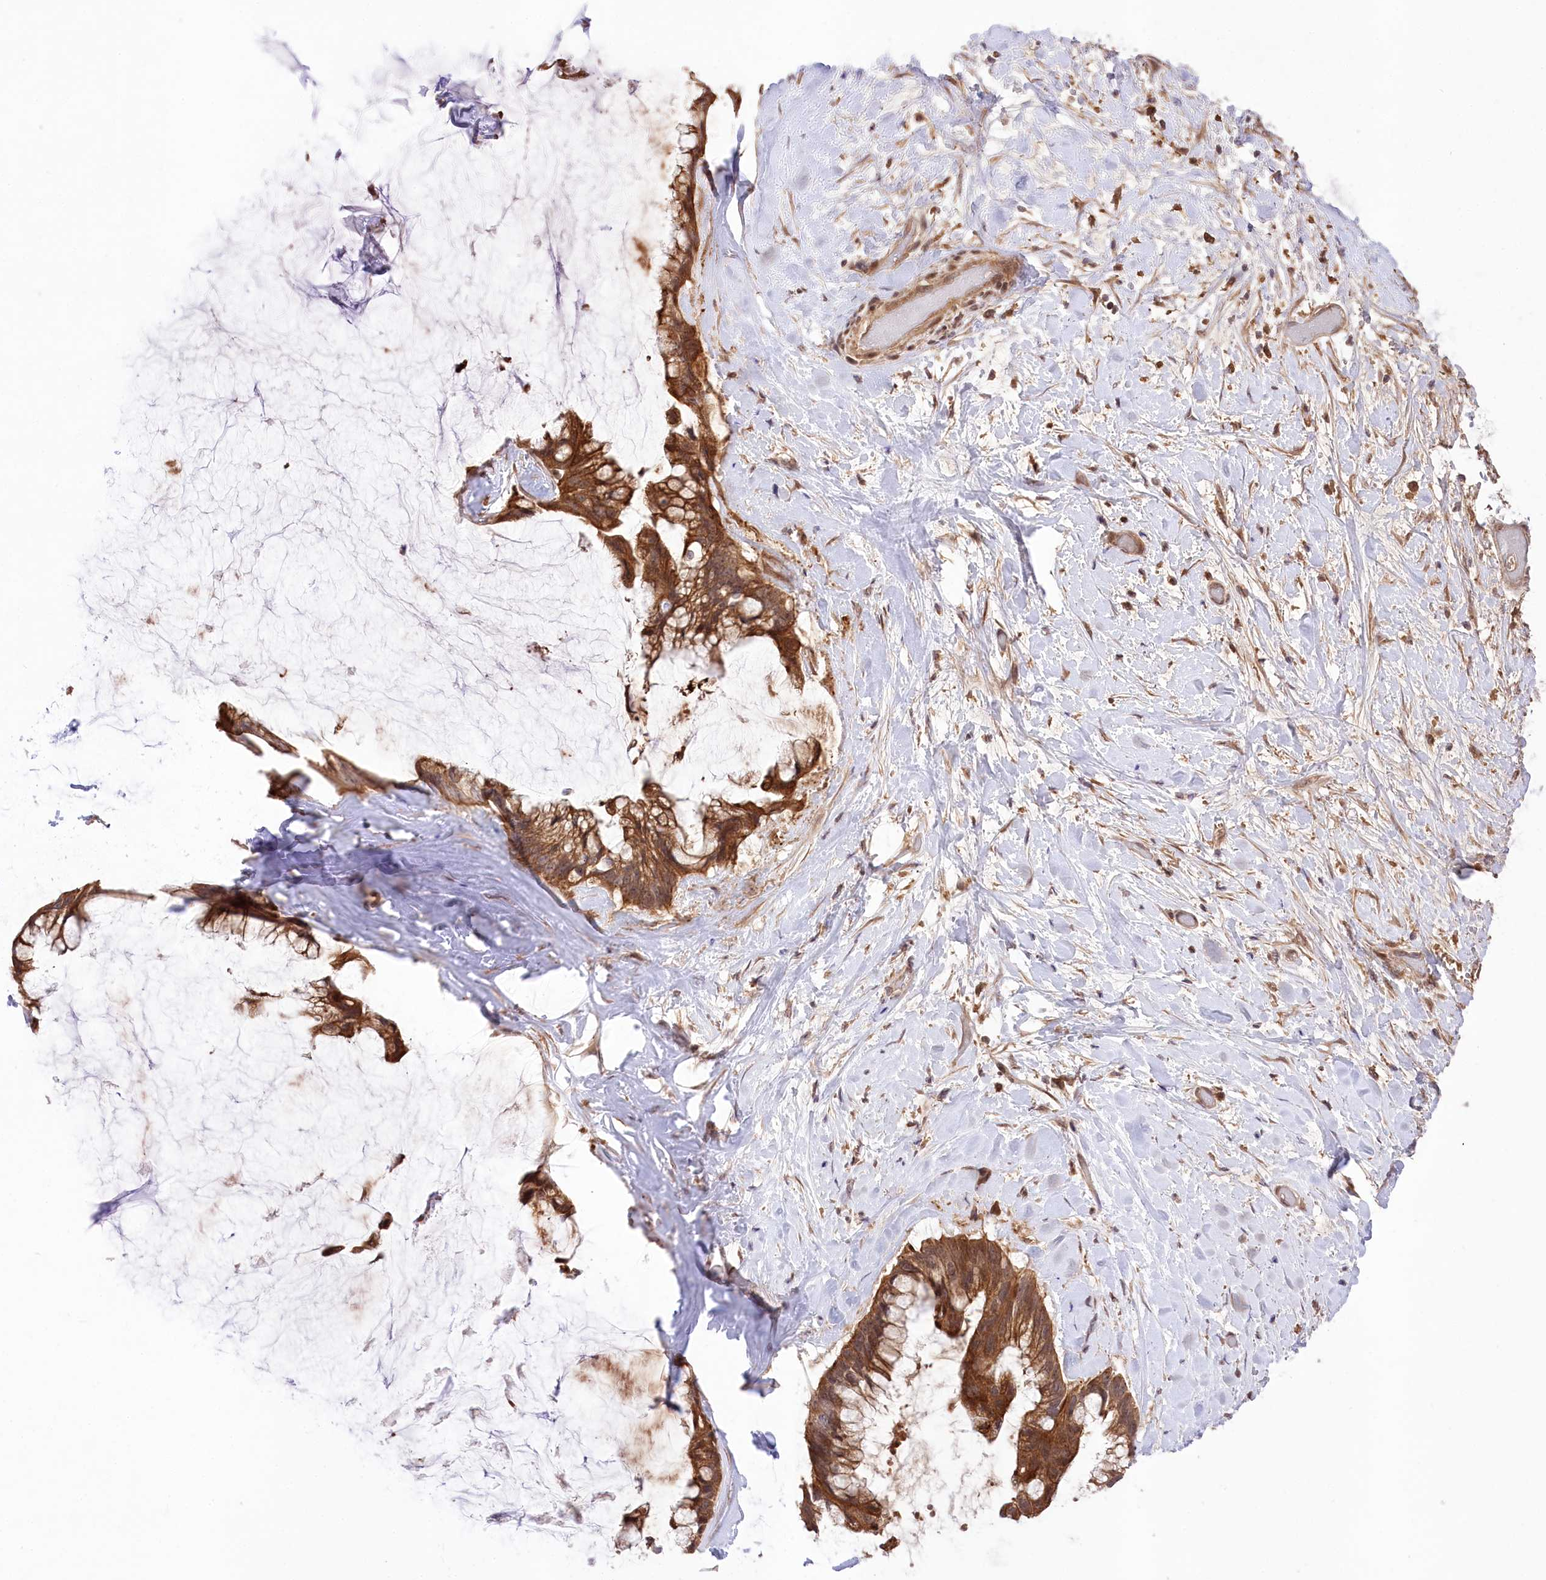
{"staining": {"intensity": "strong", "quantity": ">75%", "location": "cytoplasmic/membranous"}, "tissue": "ovarian cancer", "cell_type": "Tumor cells", "image_type": "cancer", "snomed": [{"axis": "morphology", "description": "Cystadenocarcinoma, mucinous, NOS"}, {"axis": "topography", "description": "Ovary"}], "caption": "Brown immunohistochemical staining in human ovarian mucinous cystadenocarcinoma shows strong cytoplasmic/membranous positivity in approximately >75% of tumor cells.", "gene": "HELT", "patient": {"sex": "female", "age": 39}}